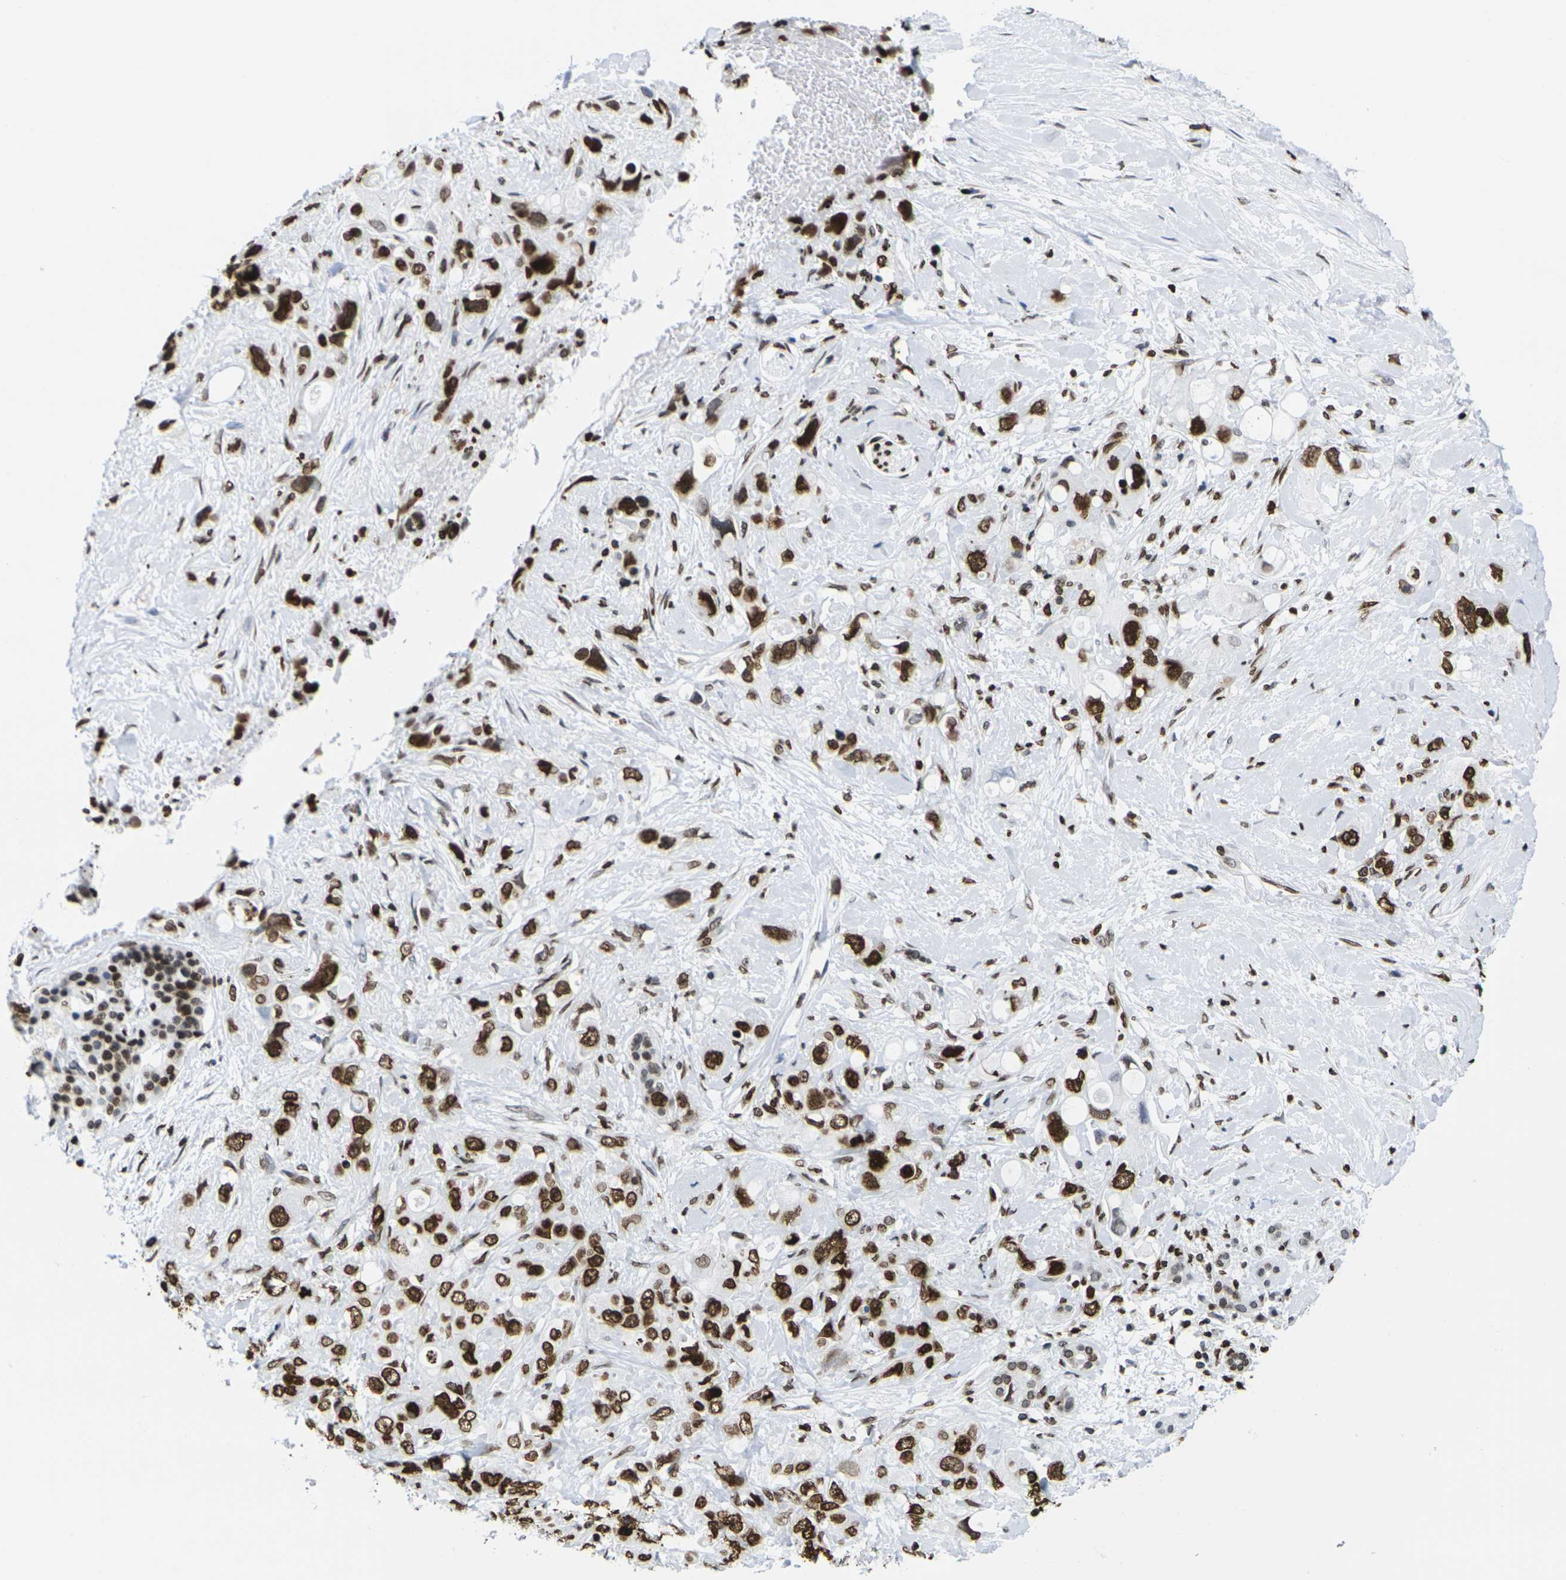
{"staining": {"intensity": "strong", "quantity": ">75%", "location": "cytoplasmic/membranous,nuclear"}, "tissue": "pancreatic cancer", "cell_type": "Tumor cells", "image_type": "cancer", "snomed": [{"axis": "morphology", "description": "Adenocarcinoma, NOS"}, {"axis": "topography", "description": "Pancreas"}], "caption": "Brown immunohistochemical staining in human adenocarcinoma (pancreatic) reveals strong cytoplasmic/membranous and nuclear staining in about >75% of tumor cells.", "gene": "H2AC21", "patient": {"sex": "female", "age": 56}}